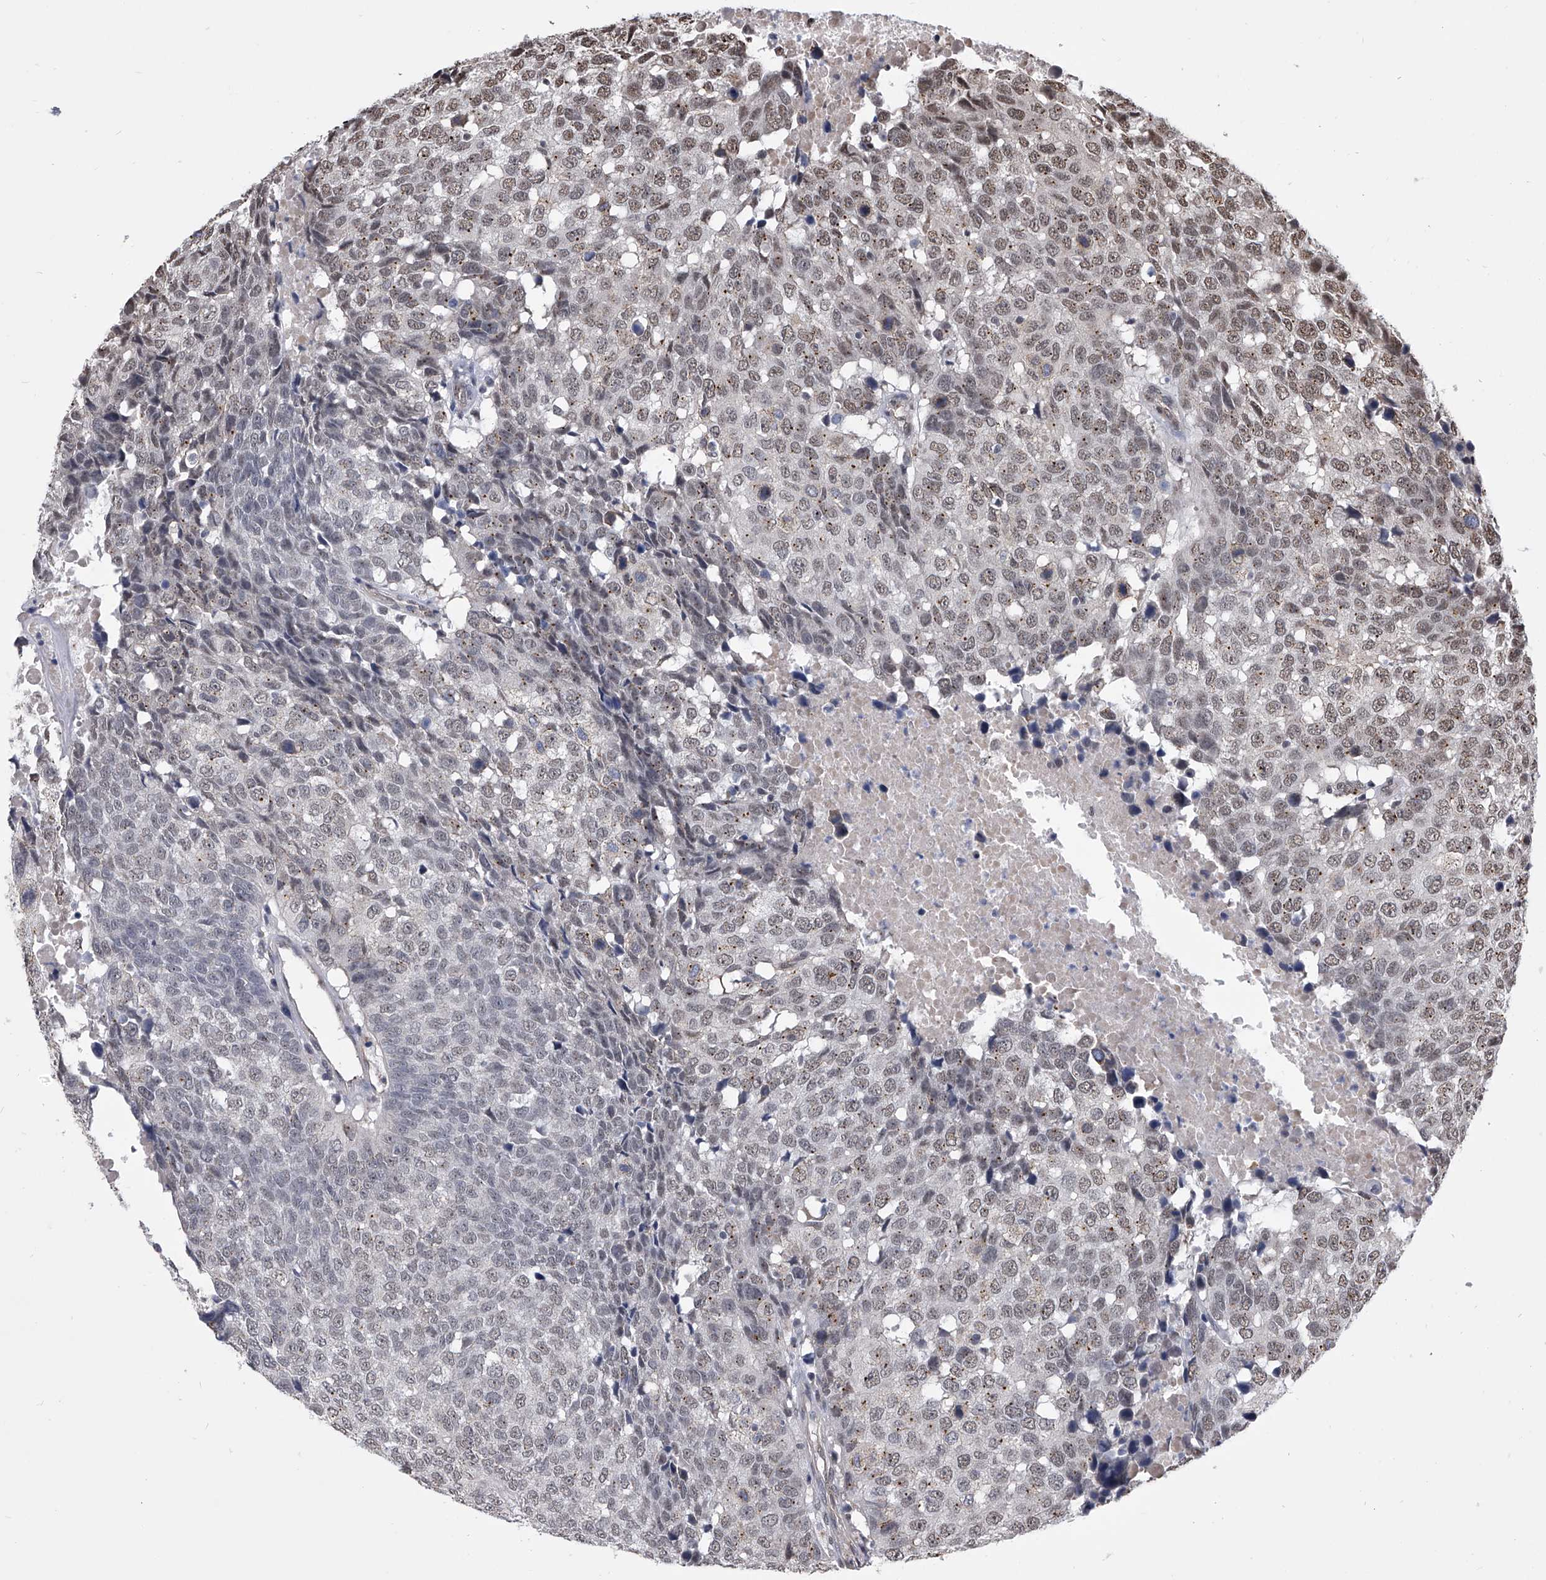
{"staining": {"intensity": "weak", "quantity": "25%-75%", "location": "nuclear"}, "tissue": "head and neck cancer", "cell_type": "Tumor cells", "image_type": "cancer", "snomed": [{"axis": "morphology", "description": "Squamous cell carcinoma, NOS"}, {"axis": "topography", "description": "Head-Neck"}], "caption": "Human head and neck cancer (squamous cell carcinoma) stained with a brown dye exhibits weak nuclear positive staining in about 25%-75% of tumor cells.", "gene": "ZNF76", "patient": {"sex": "male", "age": 66}}